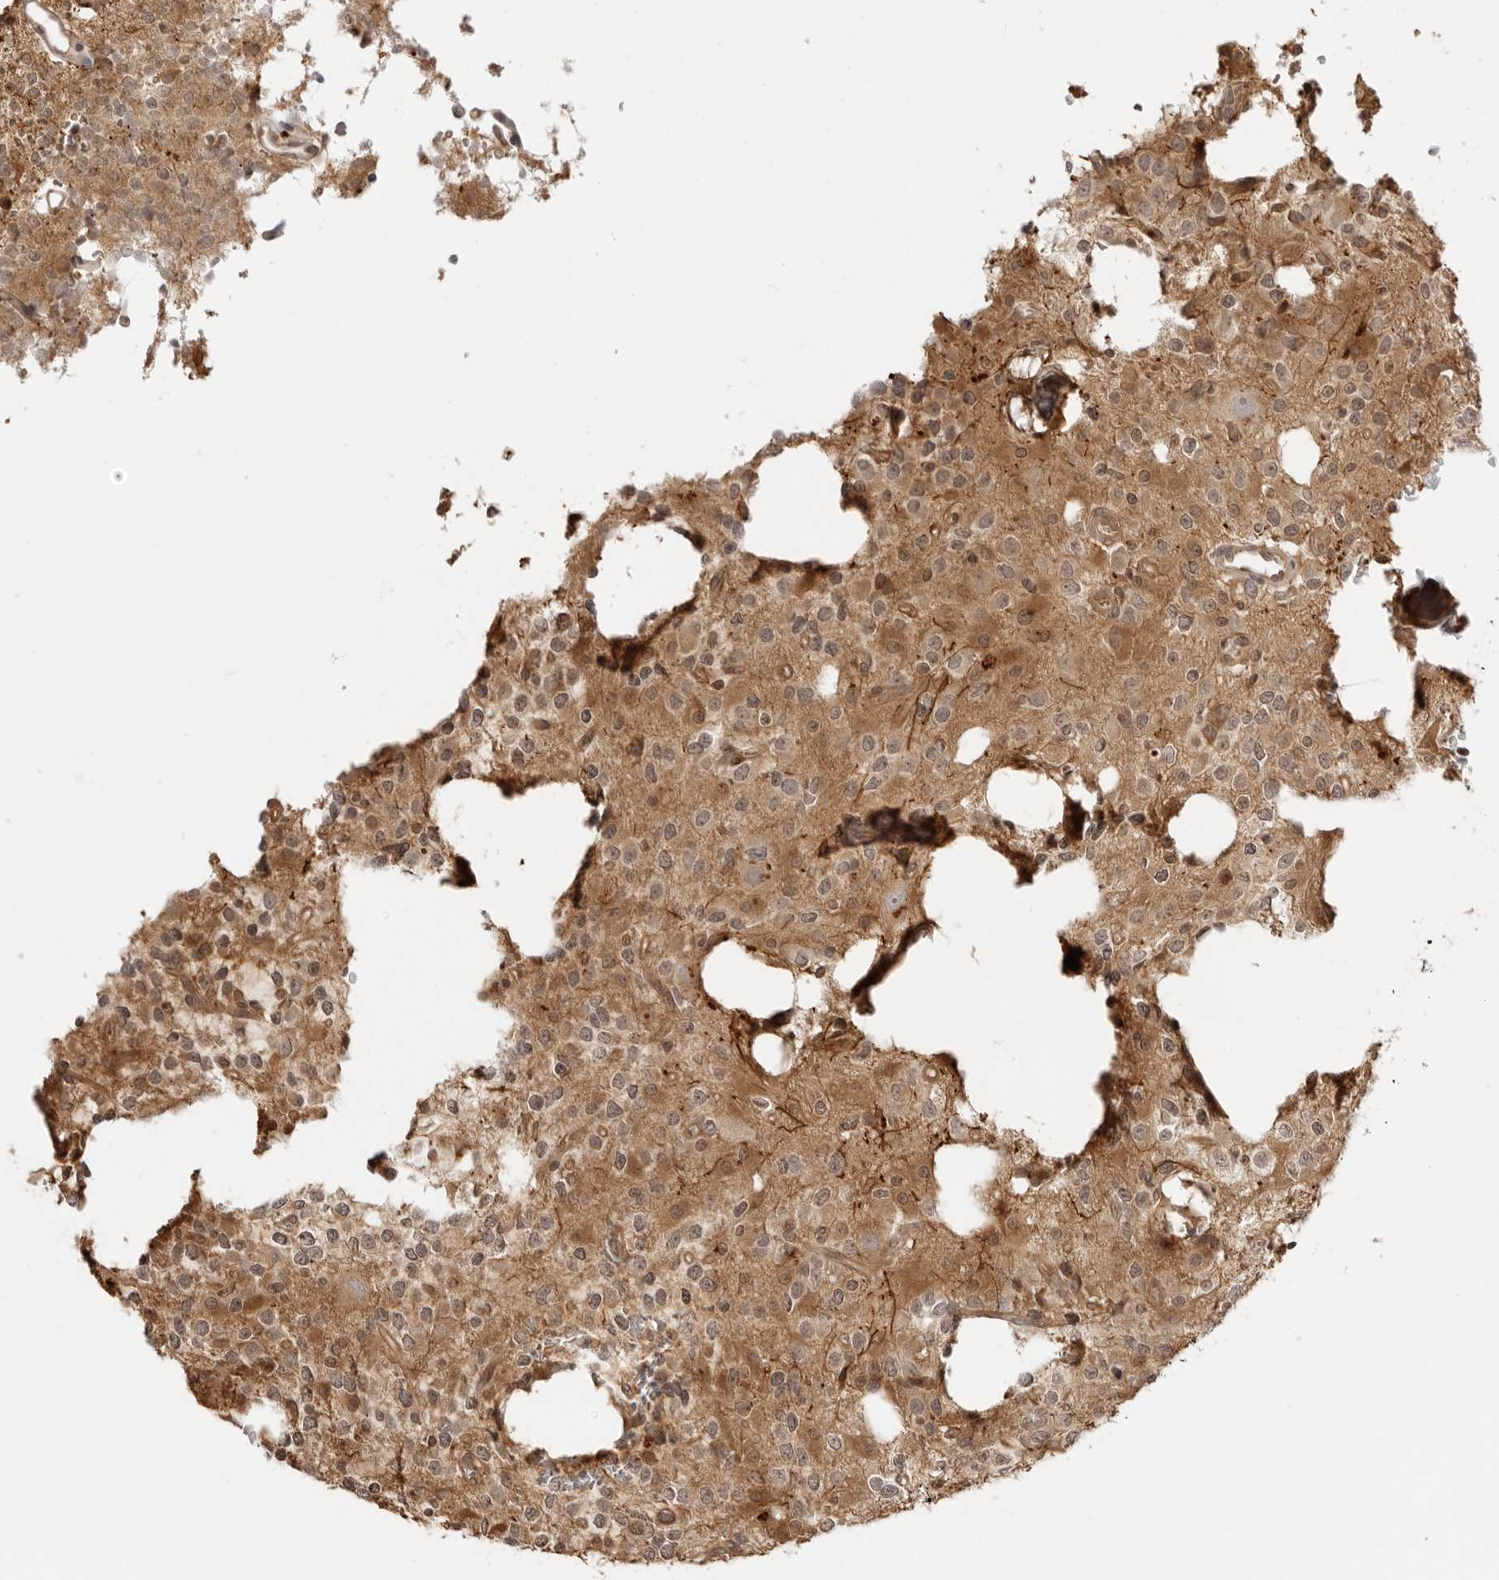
{"staining": {"intensity": "moderate", "quantity": "25%-75%", "location": "cytoplasmic/membranous"}, "tissue": "glioma", "cell_type": "Tumor cells", "image_type": "cancer", "snomed": [{"axis": "morphology", "description": "Glioma, malignant, High grade"}, {"axis": "topography", "description": "Brain"}], "caption": "Immunohistochemical staining of glioma displays medium levels of moderate cytoplasmic/membranous staining in approximately 25%-75% of tumor cells. Using DAB (3,3'-diaminobenzidine) (brown) and hematoxylin (blue) stains, captured at high magnification using brightfield microscopy.", "gene": "IKBKE", "patient": {"sex": "female", "age": 62}}